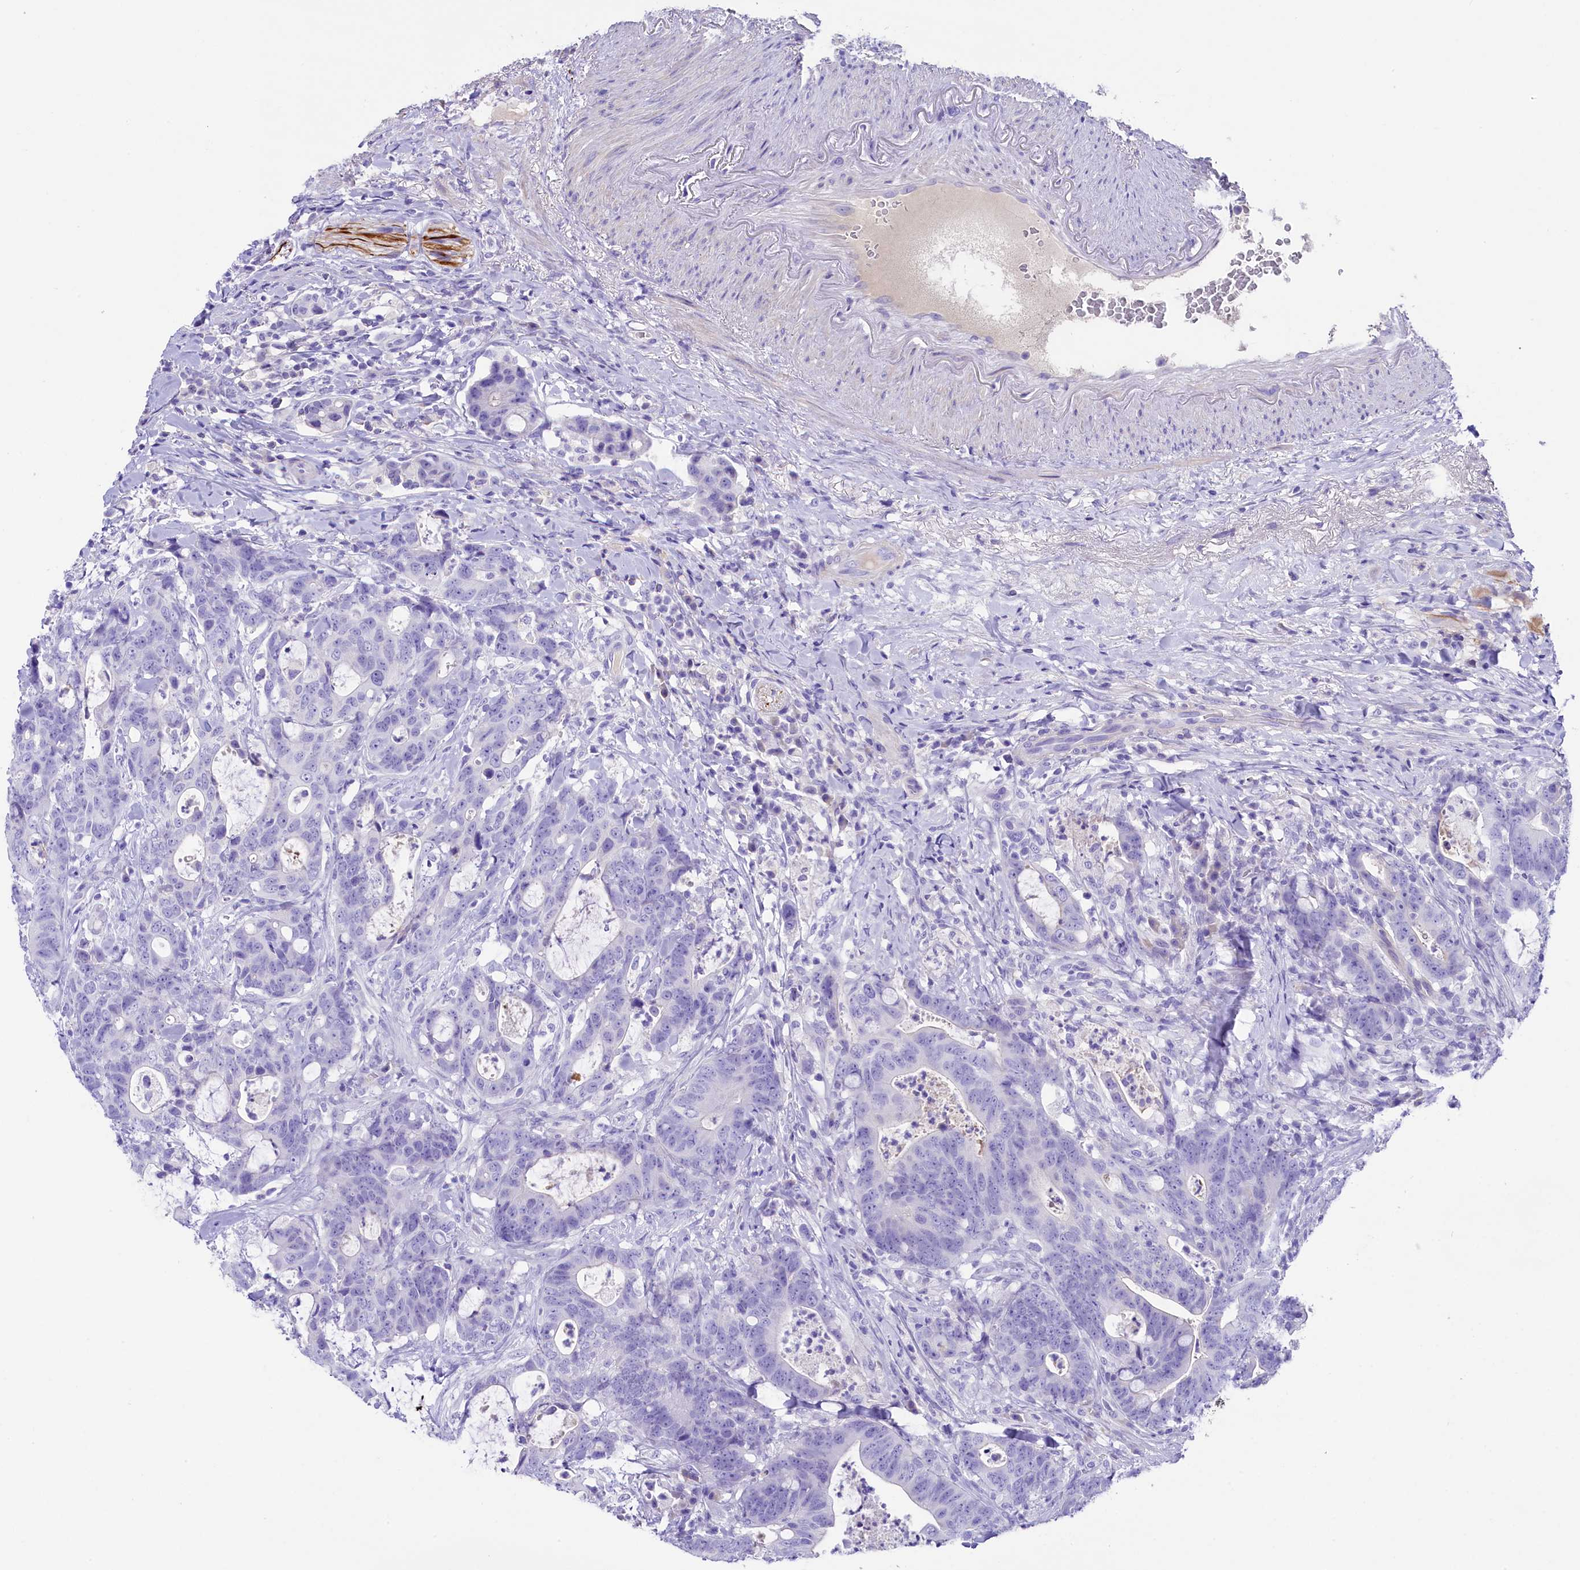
{"staining": {"intensity": "negative", "quantity": "none", "location": "none"}, "tissue": "colorectal cancer", "cell_type": "Tumor cells", "image_type": "cancer", "snomed": [{"axis": "morphology", "description": "Adenocarcinoma, NOS"}, {"axis": "topography", "description": "Colon"}], "caption": "Immunohistochemical staining of human colorectal cancer reveals no significant expression in tumor cells.", "gene": "SKIDA1", "patient": {"sex": "female", "age": 82}}